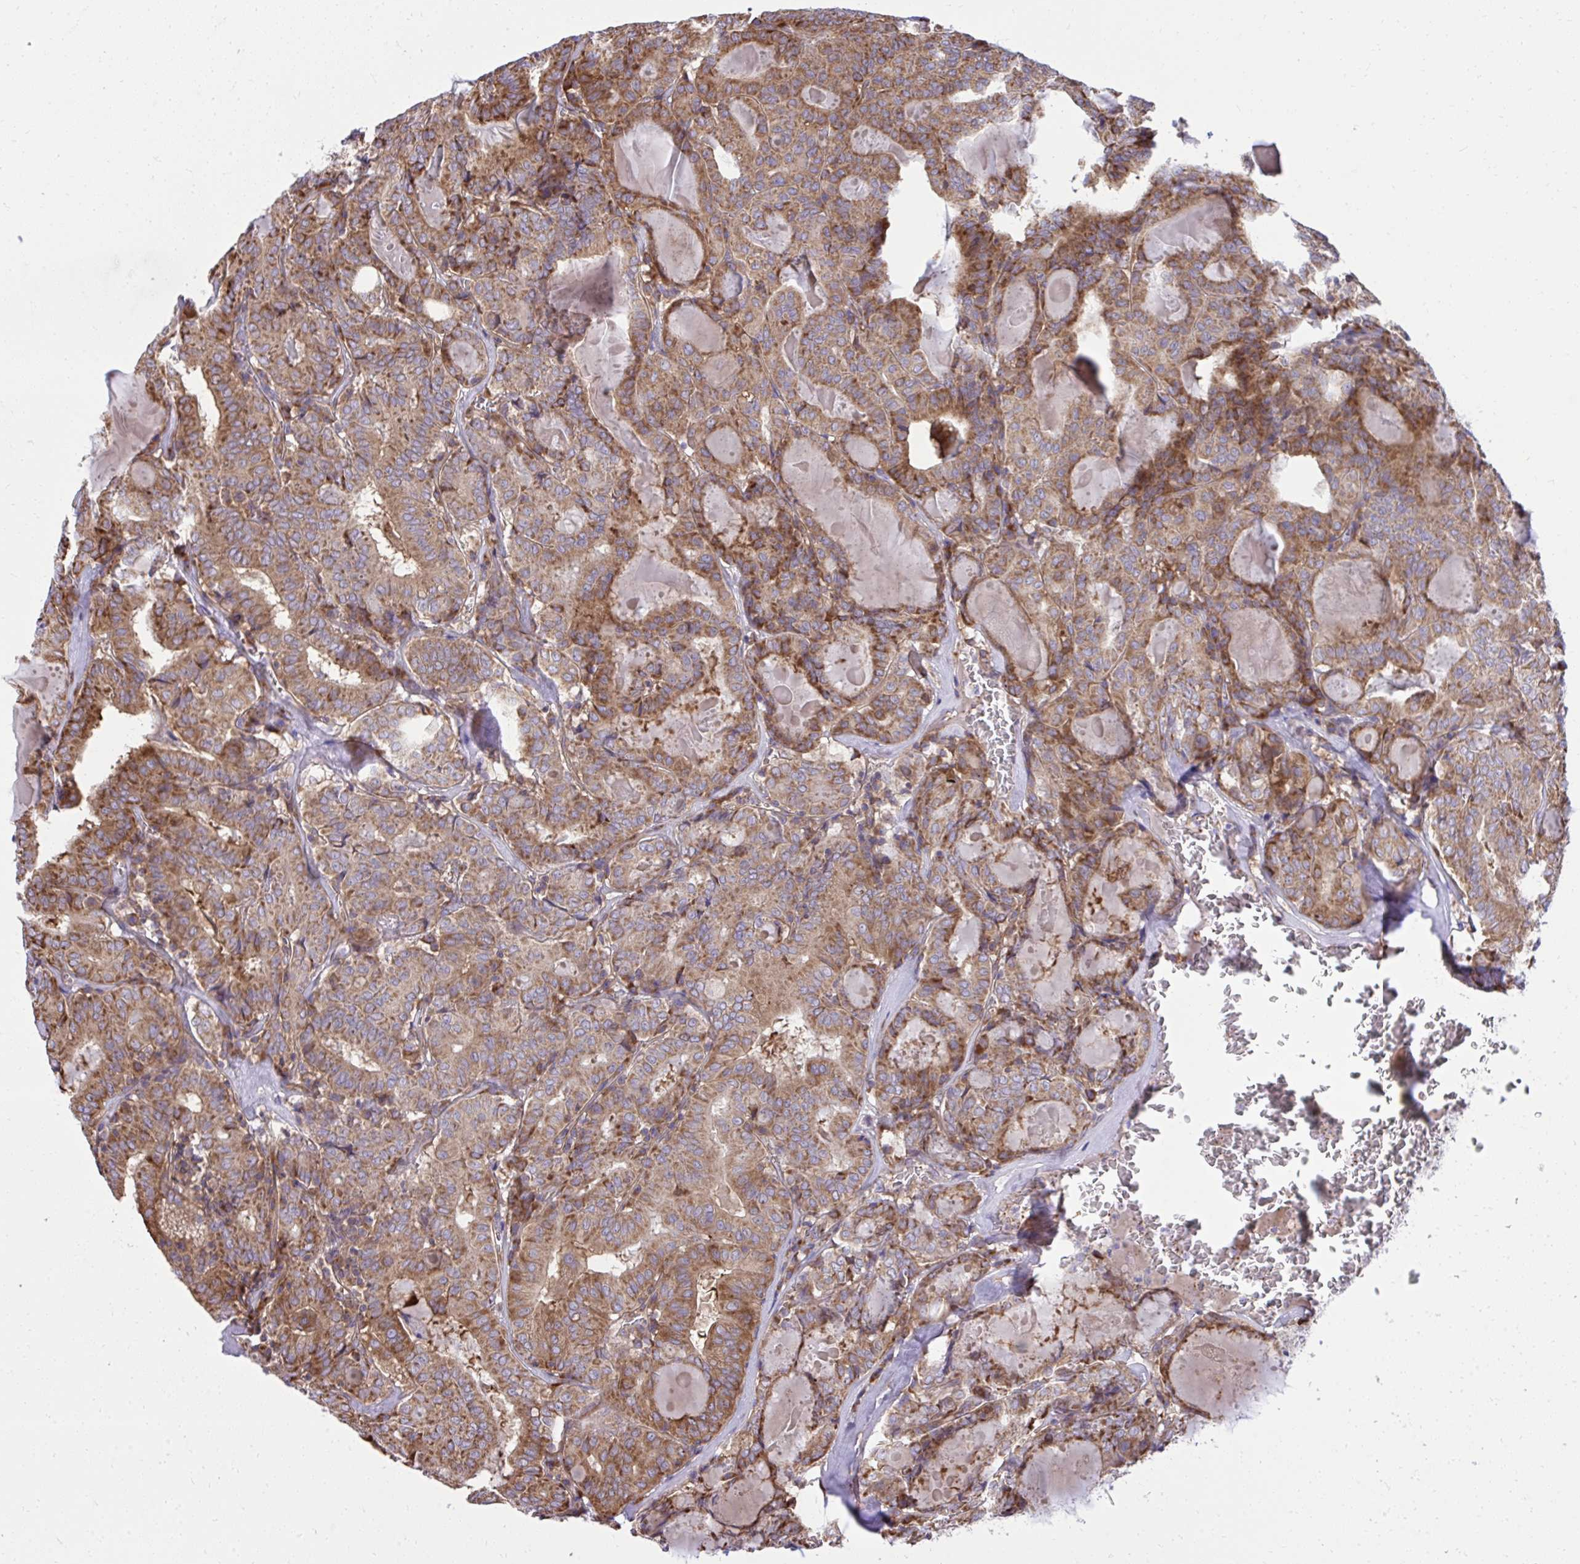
{"staining": {"intensity": "moderate", "quantity": ">75%", "location": "cytoplasmic/membranous"}, "tissue": "thyroid cancer", "cell_type": "Tumor cells", "image_type": "cancer", "snomed": [{"axis": "morphology", "description": "Papillary adenocarcinoma, NOS"}, {"axis": "topography", "description": "Thyroid gland"}], "caption": "The micrograph reveals immunohistochemical staining of papillary adenocarcinoma (thyroid). There is moderate cytoplasmic/membranous staining is present in about >75% of tumor cells. Nuclei are stained in blue.", "gene": "NMNAT3", "patient": {"sex": "female", "age": 72}}